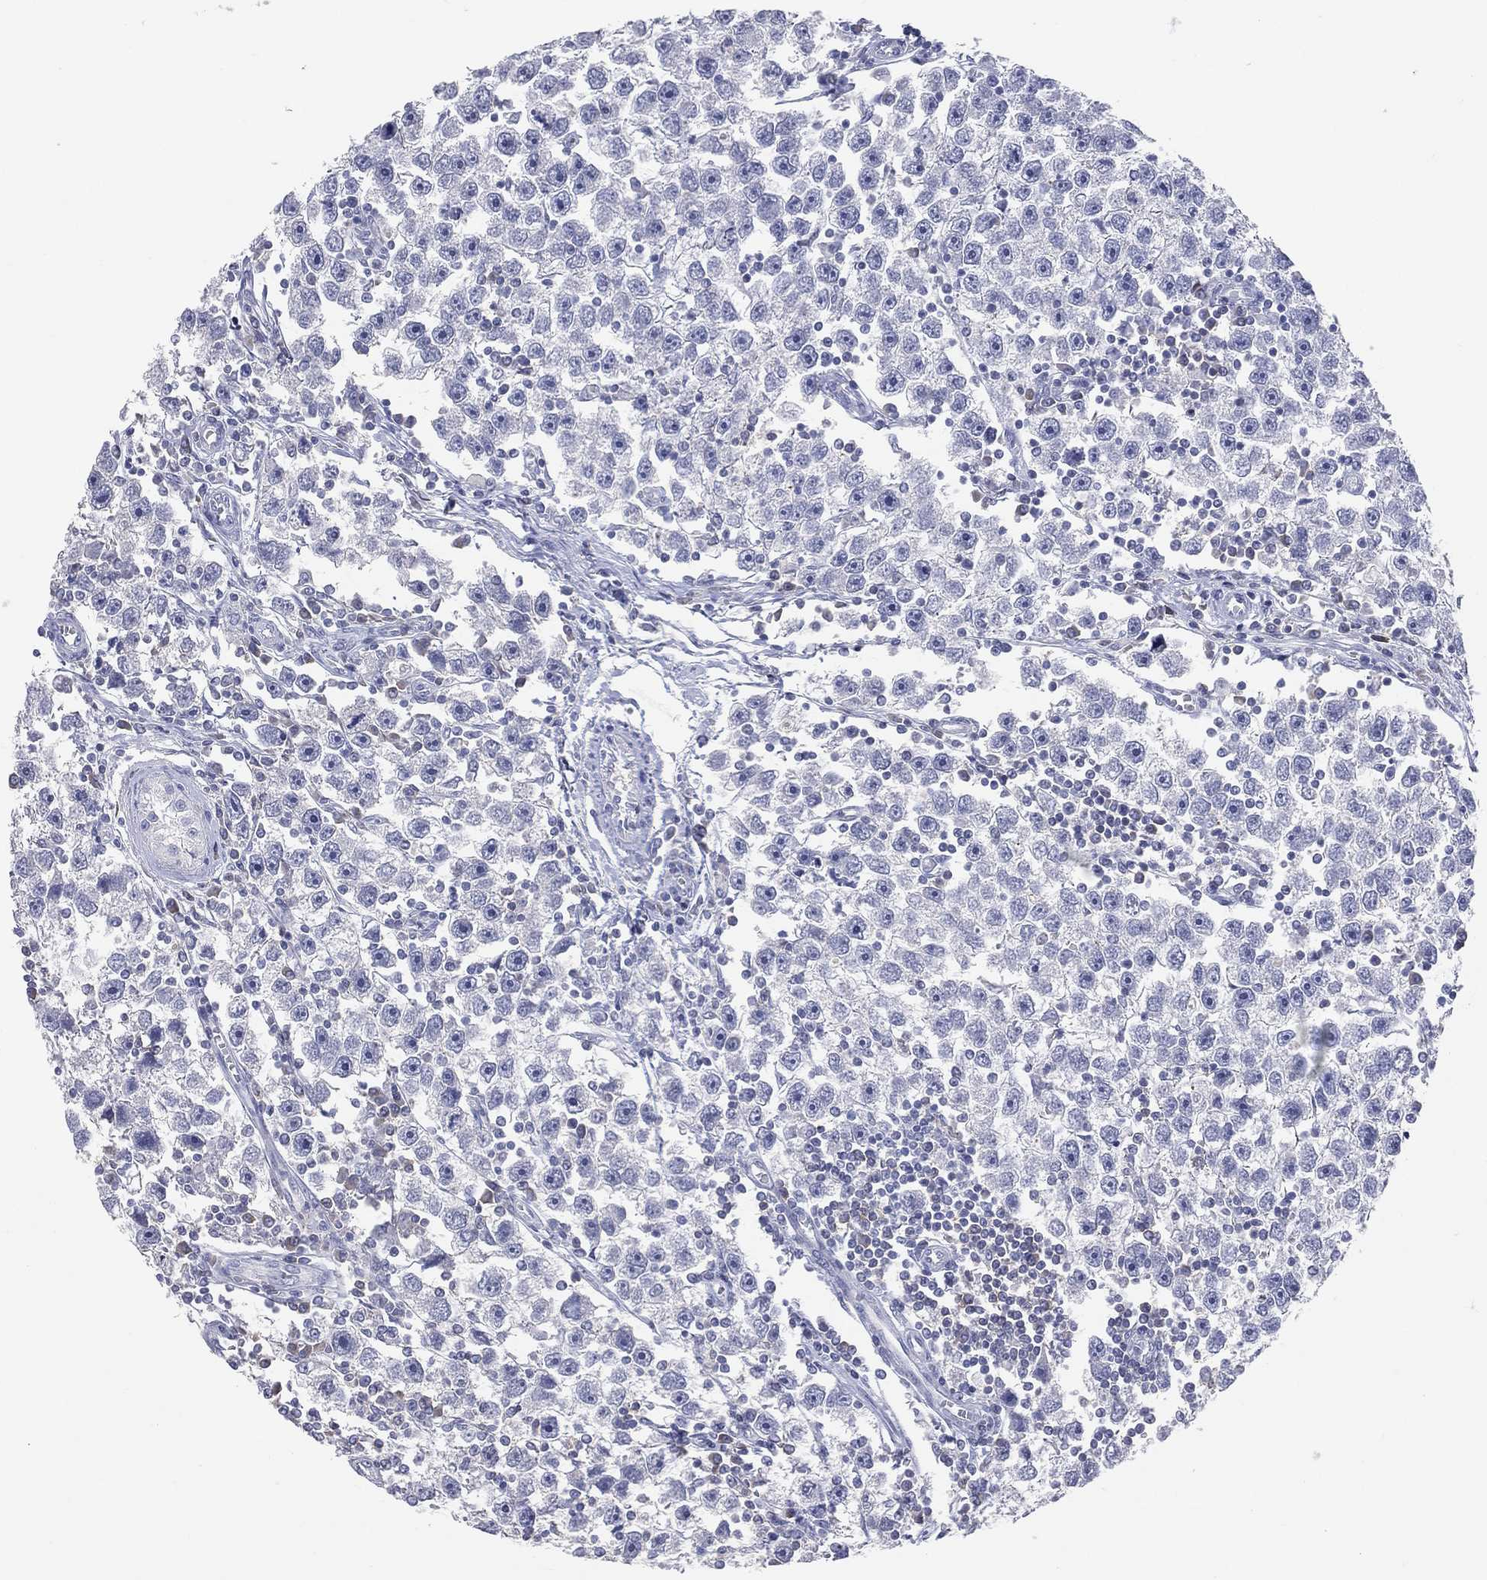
{"staining": {"intensity": "negative", "quantity": "none", "location": "none"}, "tissue": "testis cancer", "cell_type": "Tumor cells", "image_type": "cancer", "snomed": [{"axis": "morphology", "description": "Seminoma, NOS"}, {"axis": "topography", "description": "Testis"}], "caption": "Human seminoma (testis) stained for a protein using immunohistochemistry exhibits no expression in tumor cells.", "gene": "LAT", "patient": {"sex": "male", "age": 30}}